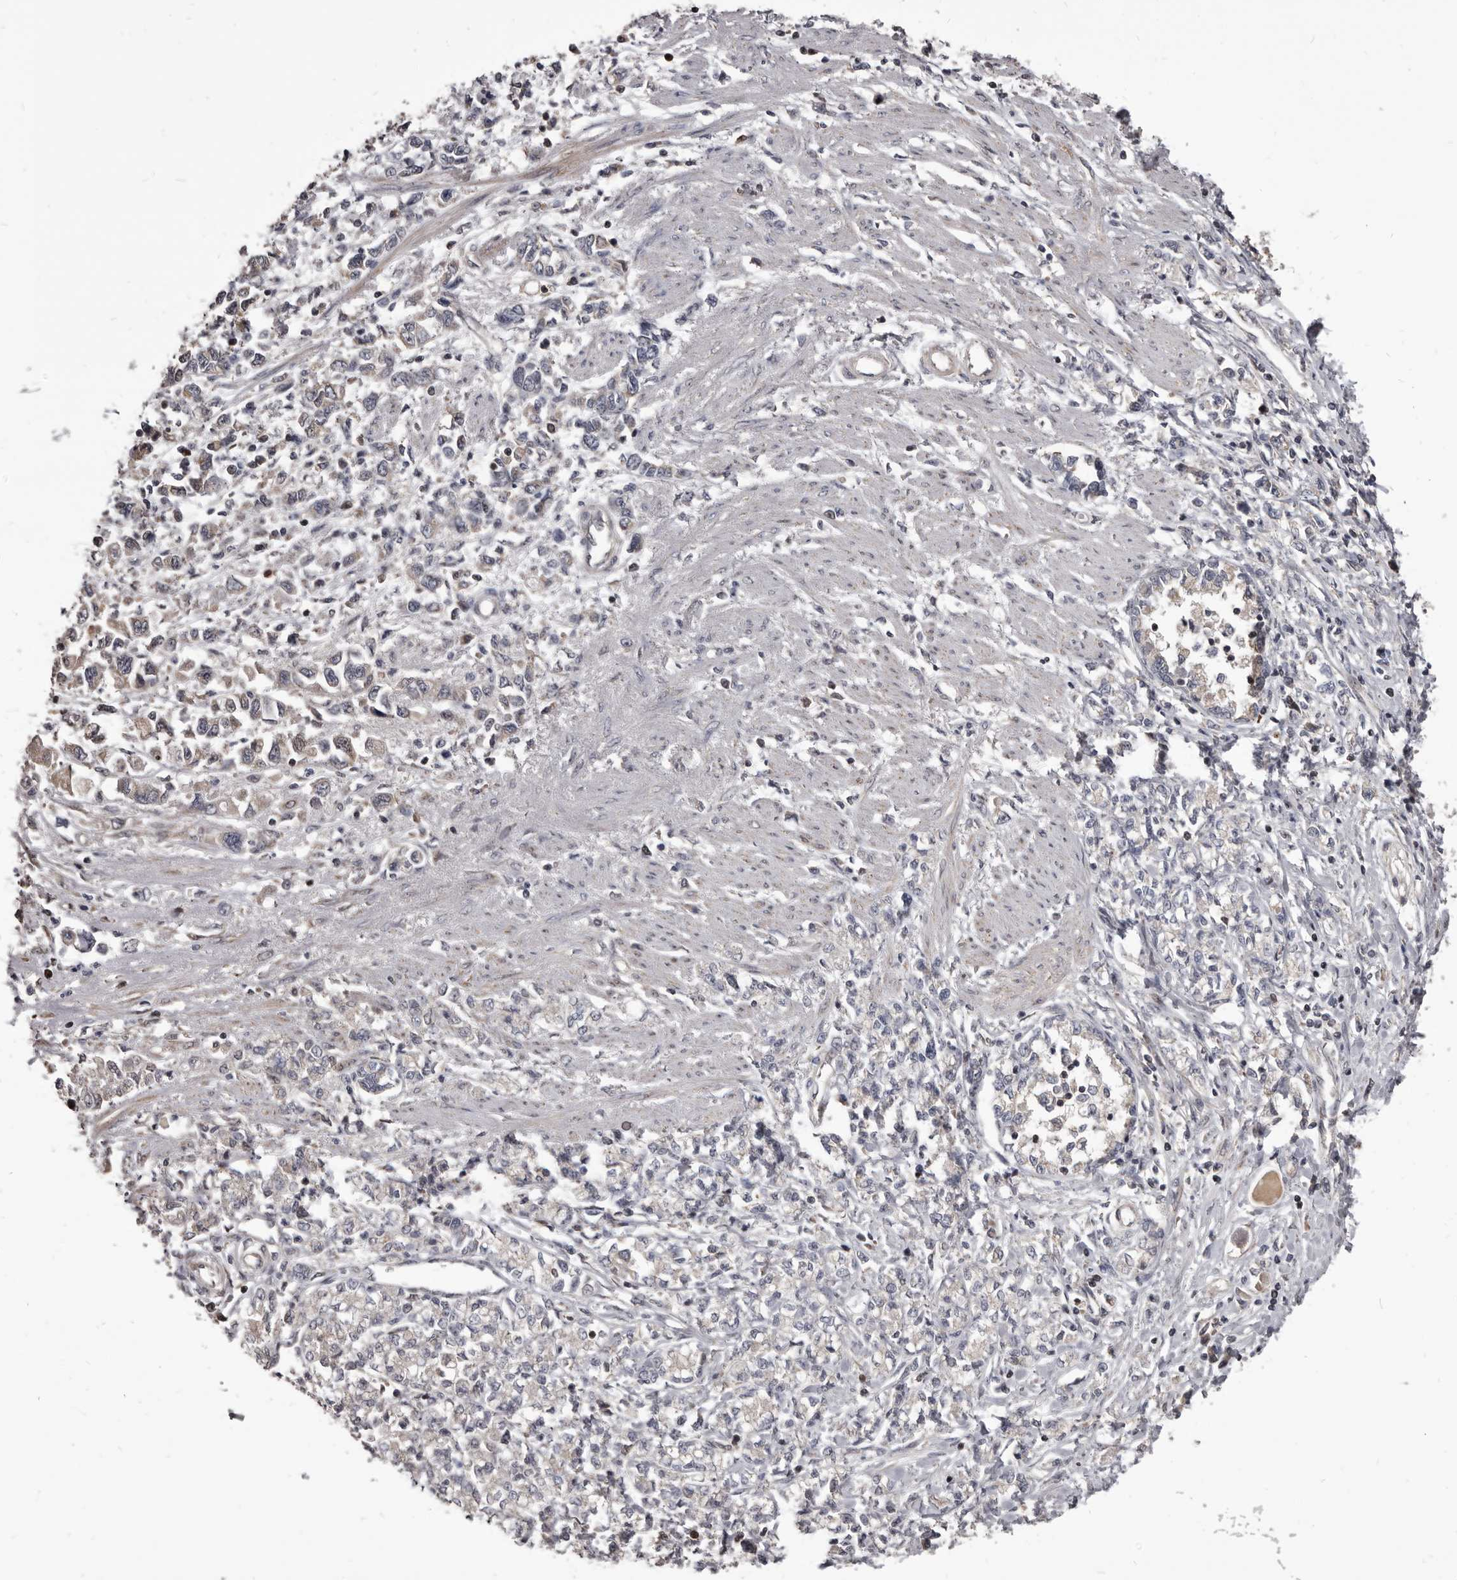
{"staining": {"intensity": "negative", "quantity": "none", "location": "none"}, "tissue": "stomach cancer", "cell_type": "Tumor cells", "image_type": "cancer", "snomed": [{"axis": "morphology", "description": "Adenocarcinoma, NOS"}, {"axis": "topography", "description": "Stomach"}], "caption": "Tumor cells are negative for protein expression in human stomach cancer (adenocarcinoma).", "gene": "MAP3K14", "patient": {"sex": "female", "age": 76}}